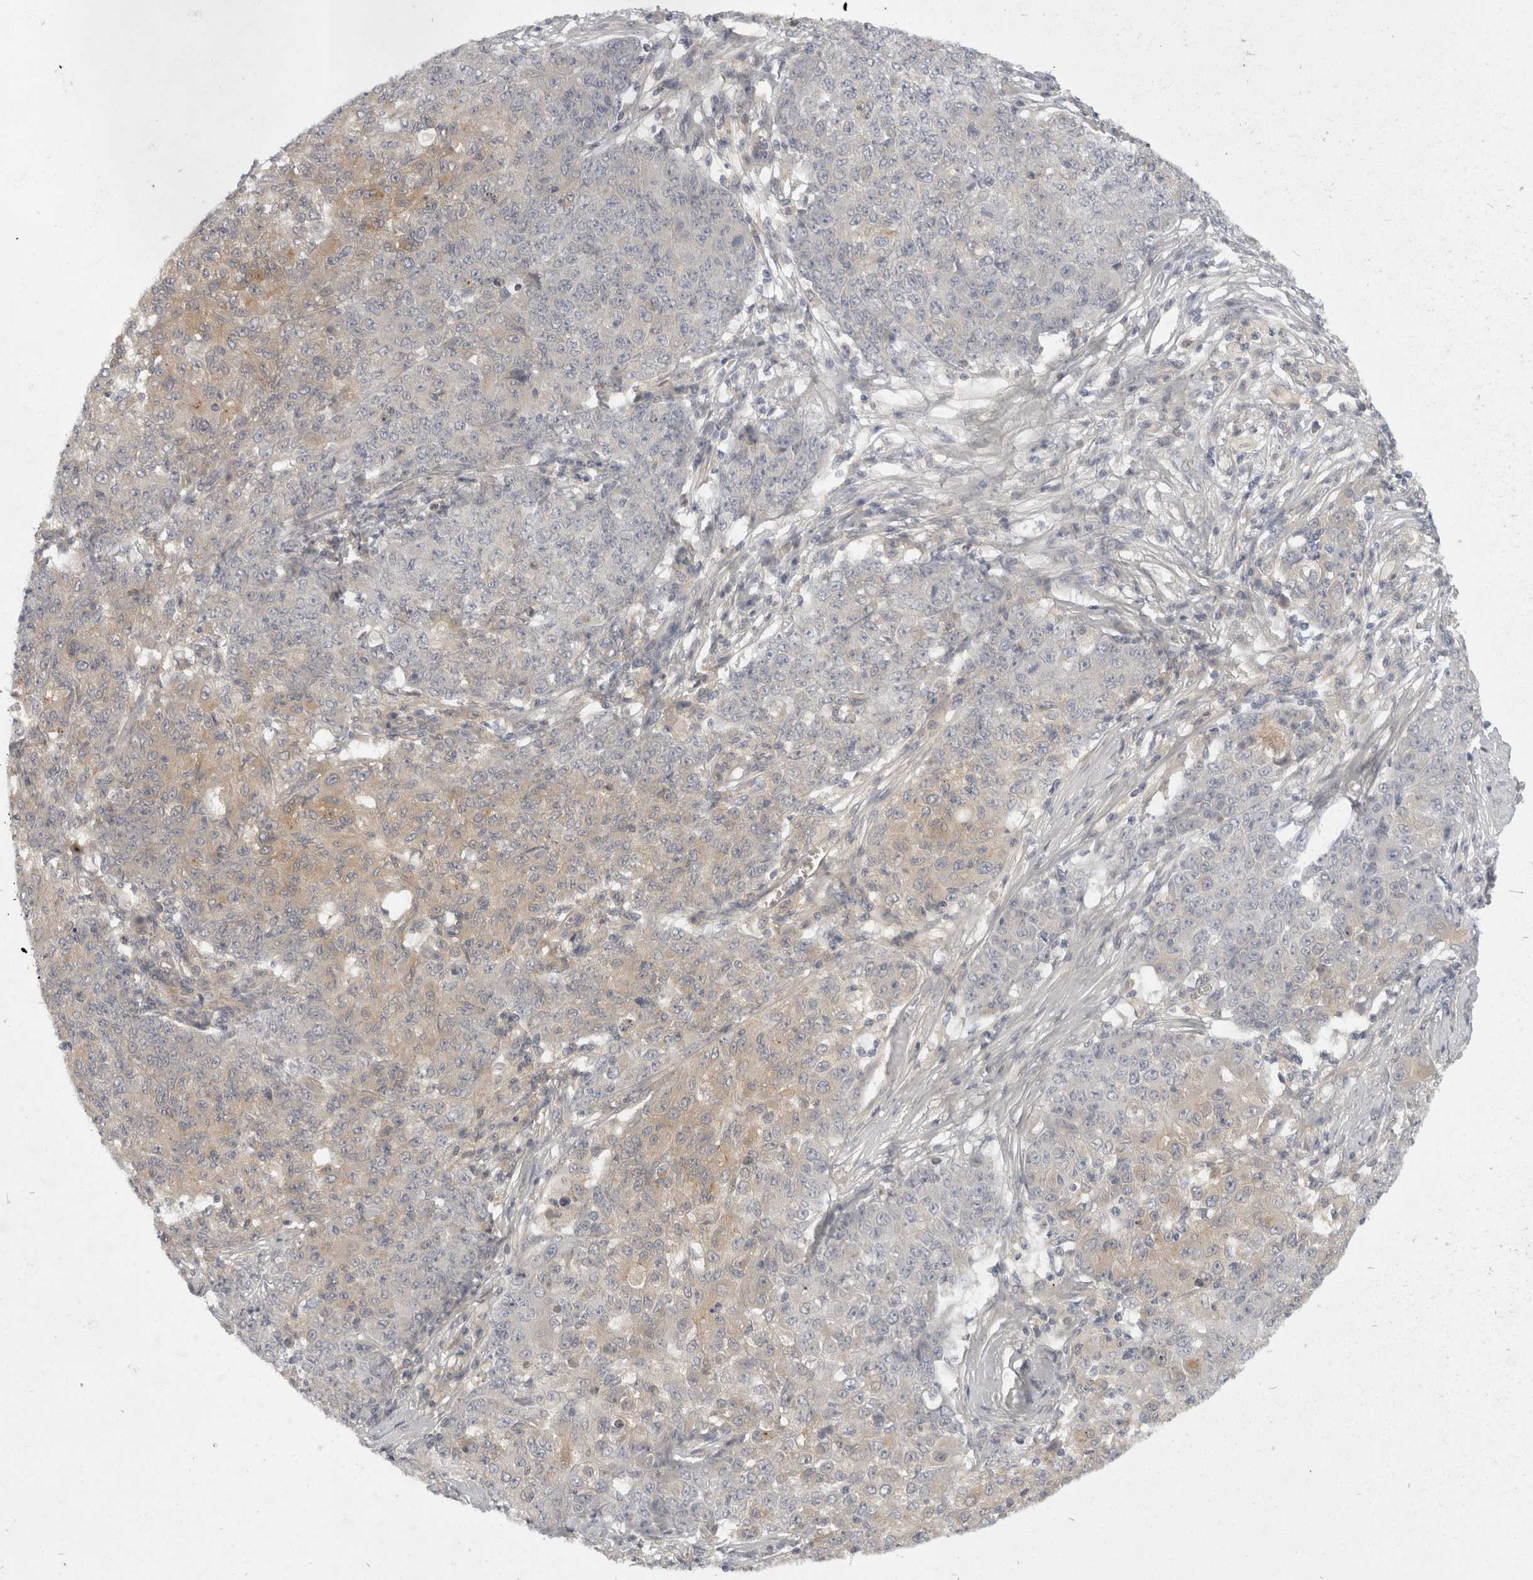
{"staining": {"intensity": "negative", "quantity": "none", "location": "none"}, "tissue": "ovarian cancer", "cell_type": "Tumor cells", "image_type": "cancer", "snomed": [{"axis": "morphology", "description": "Carcinoma, endometroid"}, {"axis": "topography", "description": "Ovary"}], "caption": "Immunohistochemistry (IHC) of human ovarian cancer (endometroid carcinoma) demonstrates no staining in tumor cells. (DAB (3,3'-diaminobenzidine) IHC, high magnification).", "gene": "TOM1L2", "patient": {"sex": "female", "age": 42}}